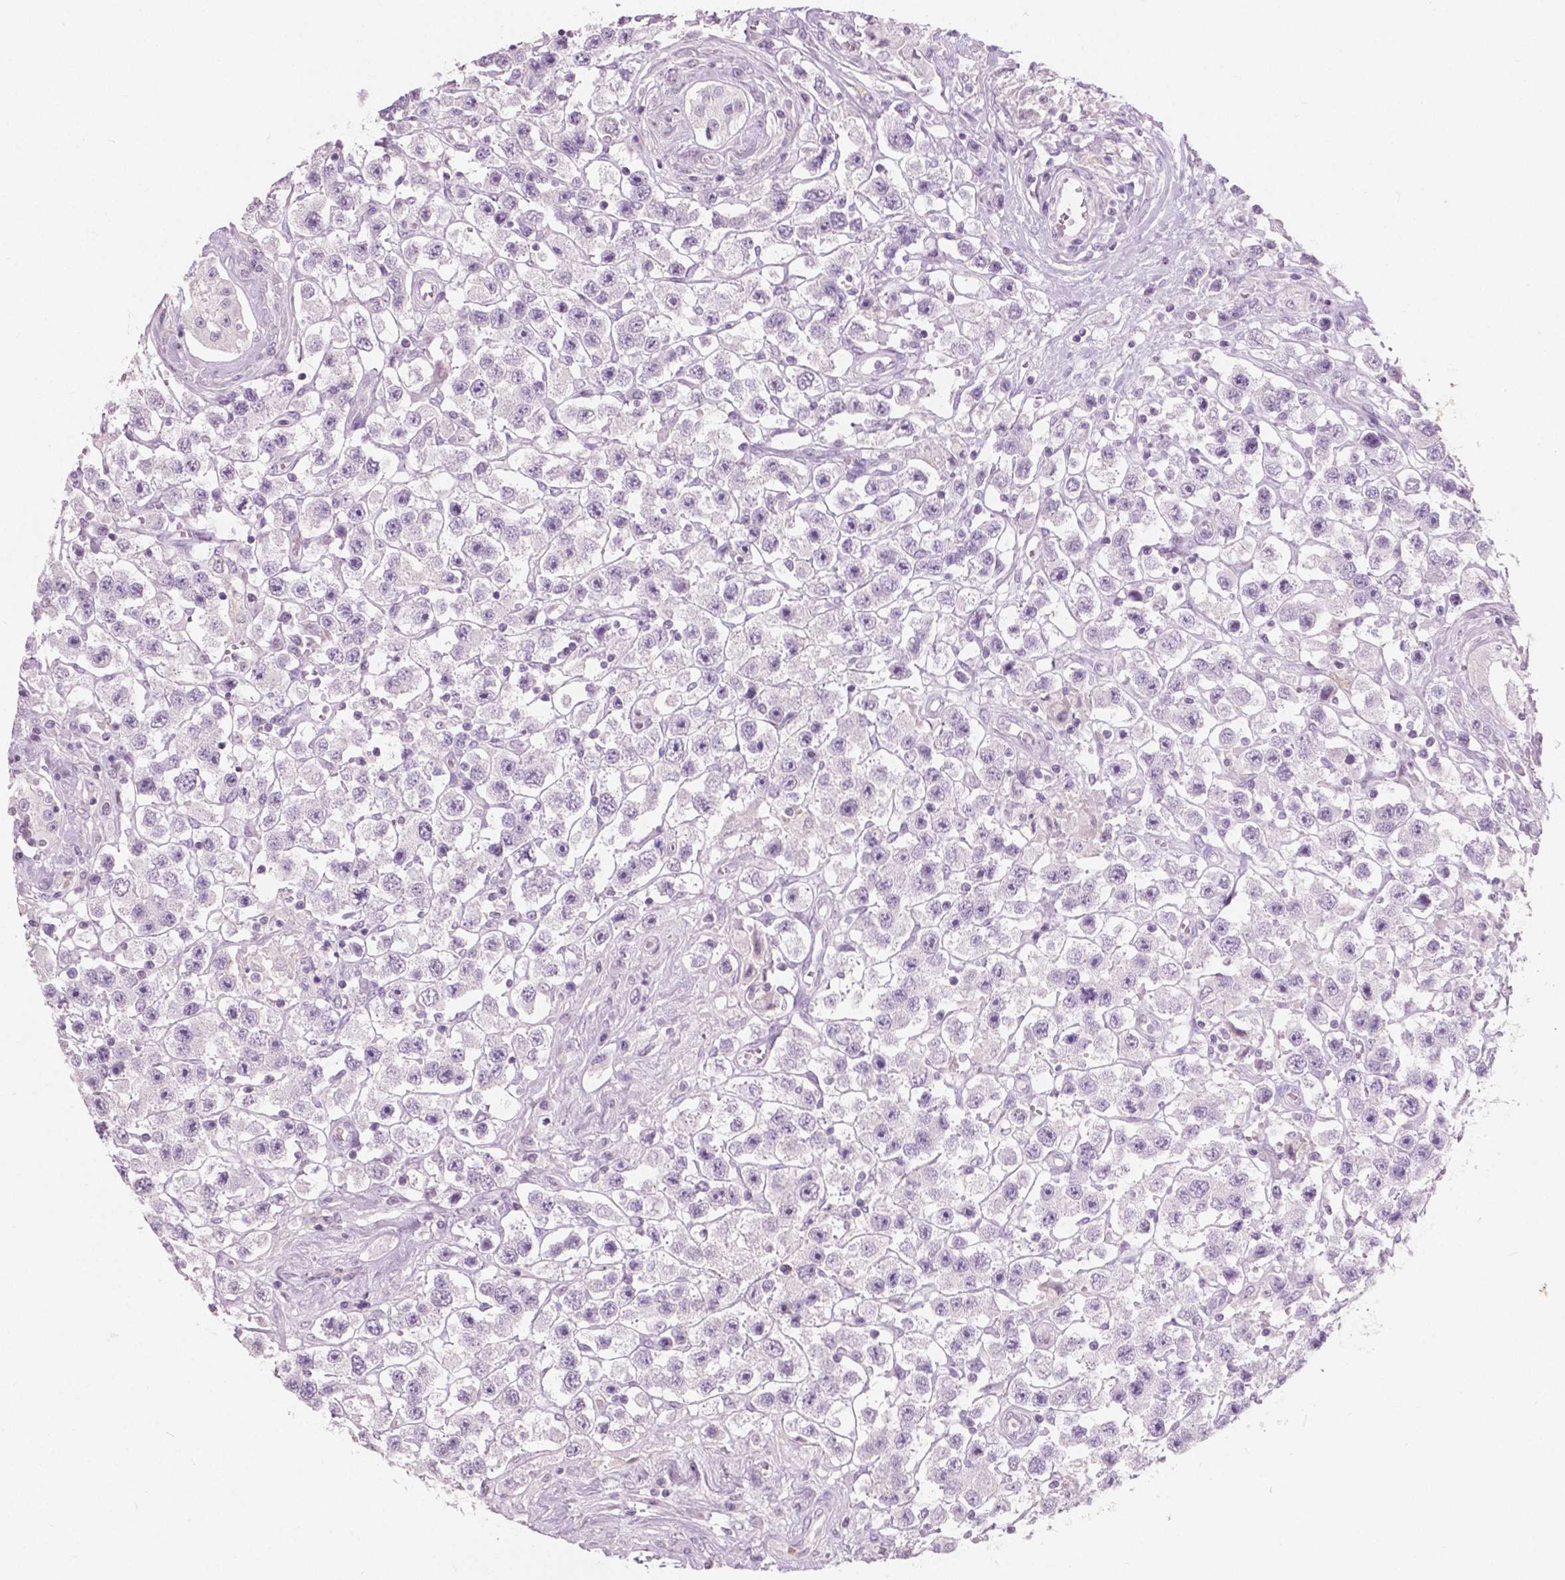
{"staining": {"intensity": "negative", "quantity": "none", "location": "none"}, "tissue": "testis cancer", "cell_type": "Tumor cells", "image_type": "cancer", "snomed": [{"axis": "morphology", "description": "Seminoma, NOS"}, {"axis": "topography", "description": "Testis"}], "caption": "Image shows no significant protein expression in tumor cells of seminoma (testis).", "gene": "AWAT1", "patient": {"sex": "male", "age": 45}}